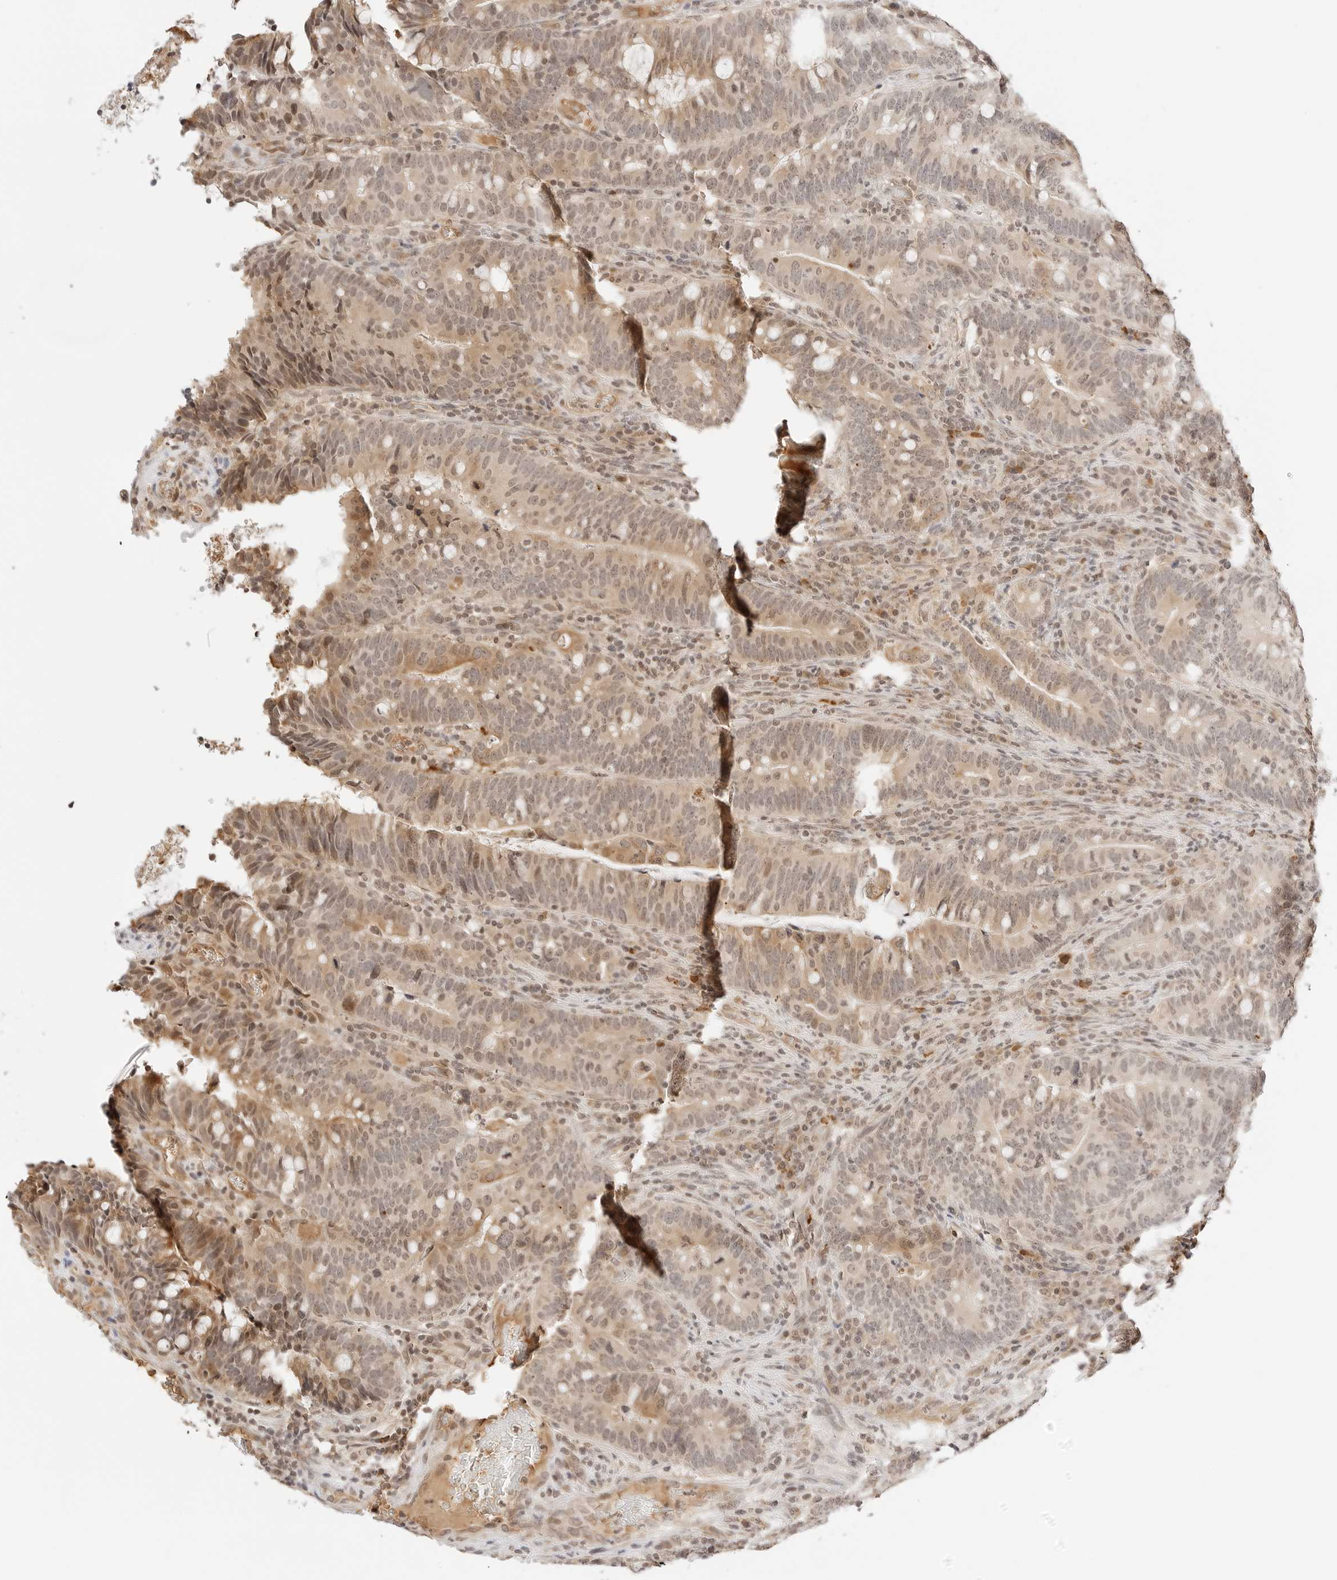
{"staining": {"intensity": "moderate", "quantity": ">75%", "location": "cytoplasmic/membranous,nuclear"}, "tissue": "colorectal cancer", "cell_type": "Tumor cells", "image_type": "cancer", "snomed": [{"axis": "morphology", "description": "Adenocarcinoma, NOS"}, {"axis": "topography", "description": "Colon"}], "caption": "Immunohistochemical staining of human adenocarcinoma (colorectal) shows medium levels of moderate cytoplasmic/membranous and nuclear protein positivity in approximately >75% of tumor cells.", "gene": "SEPTIN4", "patient": {"sex": "female", "age": 66}}